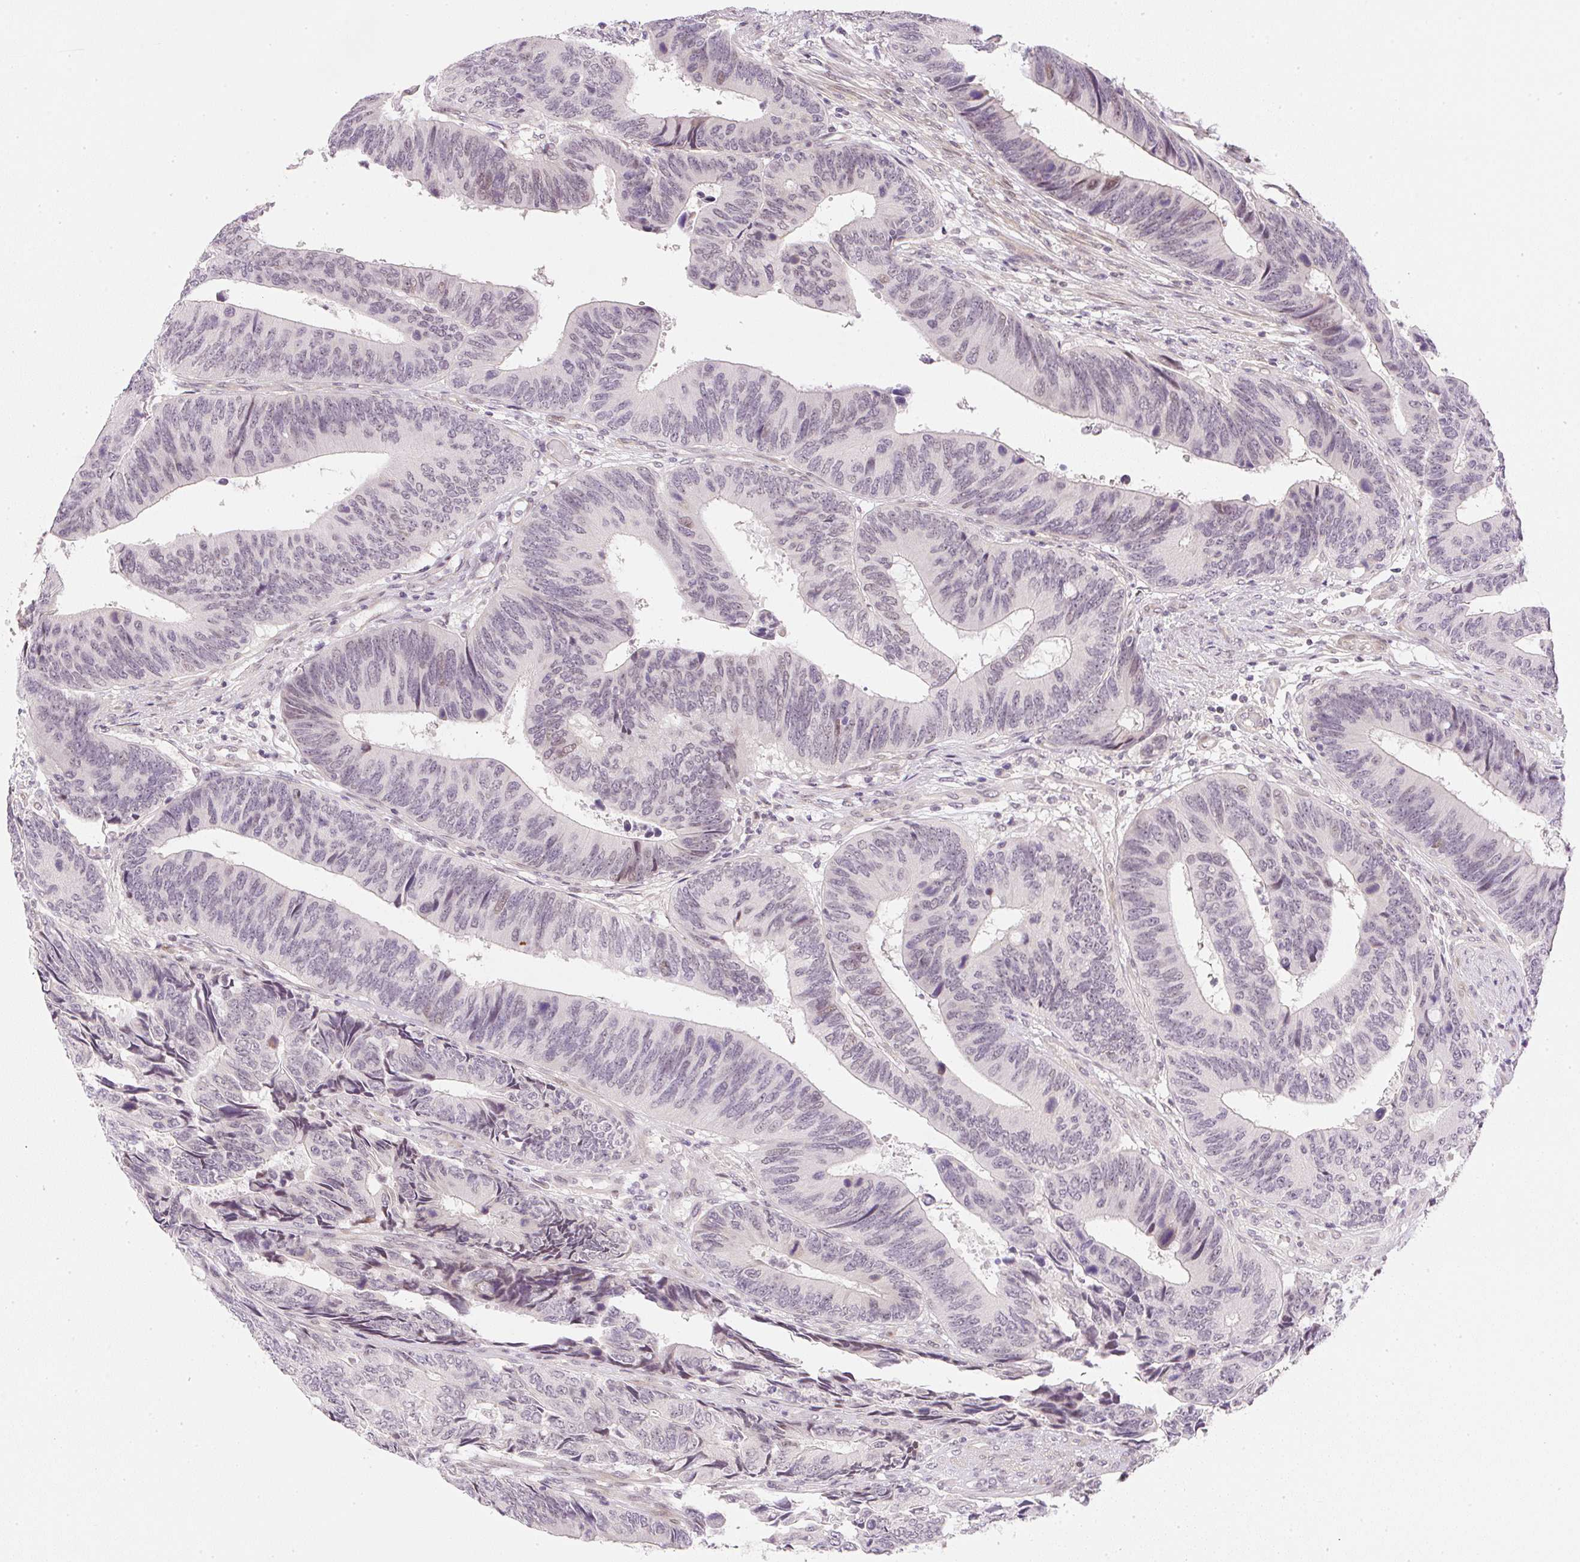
{"staining": {"intensity": "weak", "quantity": "<25%", "location": "nuclear"}, "tissue": "colorectal cancer", "cell_type": "Tumor cells", "image_type": "cancer", "snomed": [{"axis": "morphology", "description": "Adenocarcinoma, NOS"}, {"axis": "topography", "description": "Colon"}], "caption": "Micrograph shows no protein positivity in tumor cells of colorectal adenocarcinoma tissue.", "gene": "DPPA4", "patient": {"sex": "male", "age": 87}}